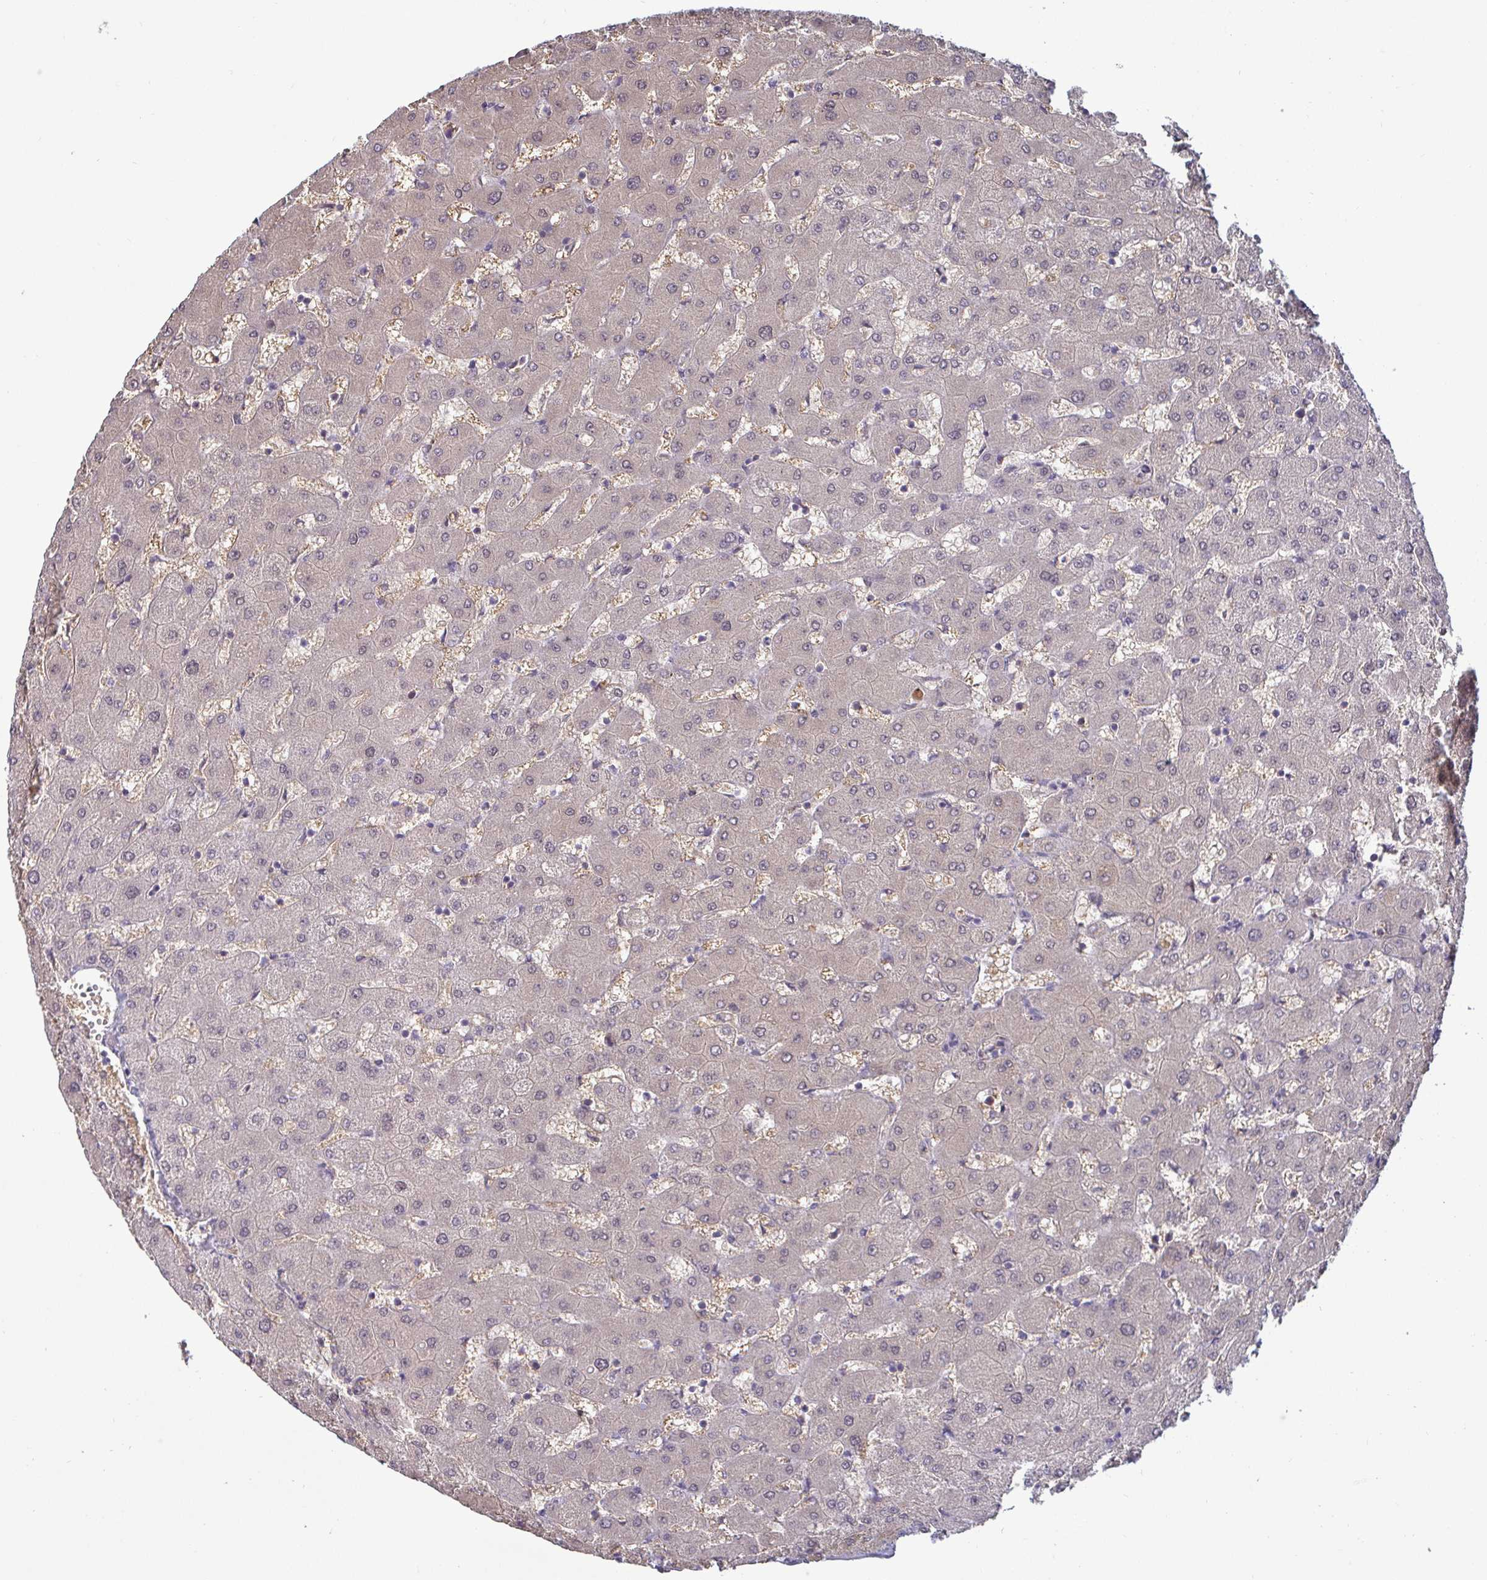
{"staining": {"intensity": "negative", "quantity": "none", "location": "none"}, "tissue": "liver", "cell_type": "Cholangiocytes", "image_type": "normal", "snomed": [{"axis": "morphology", "description": "Normal tissue, NOS"}, {"axis": "topography", "description": "Liver"}], "caption": "Image shows no significant protein staining in cholangiocytes of unremarkable liver.", "gene": "GSTM1", "patient": {"sex": "female", "age": 63}}